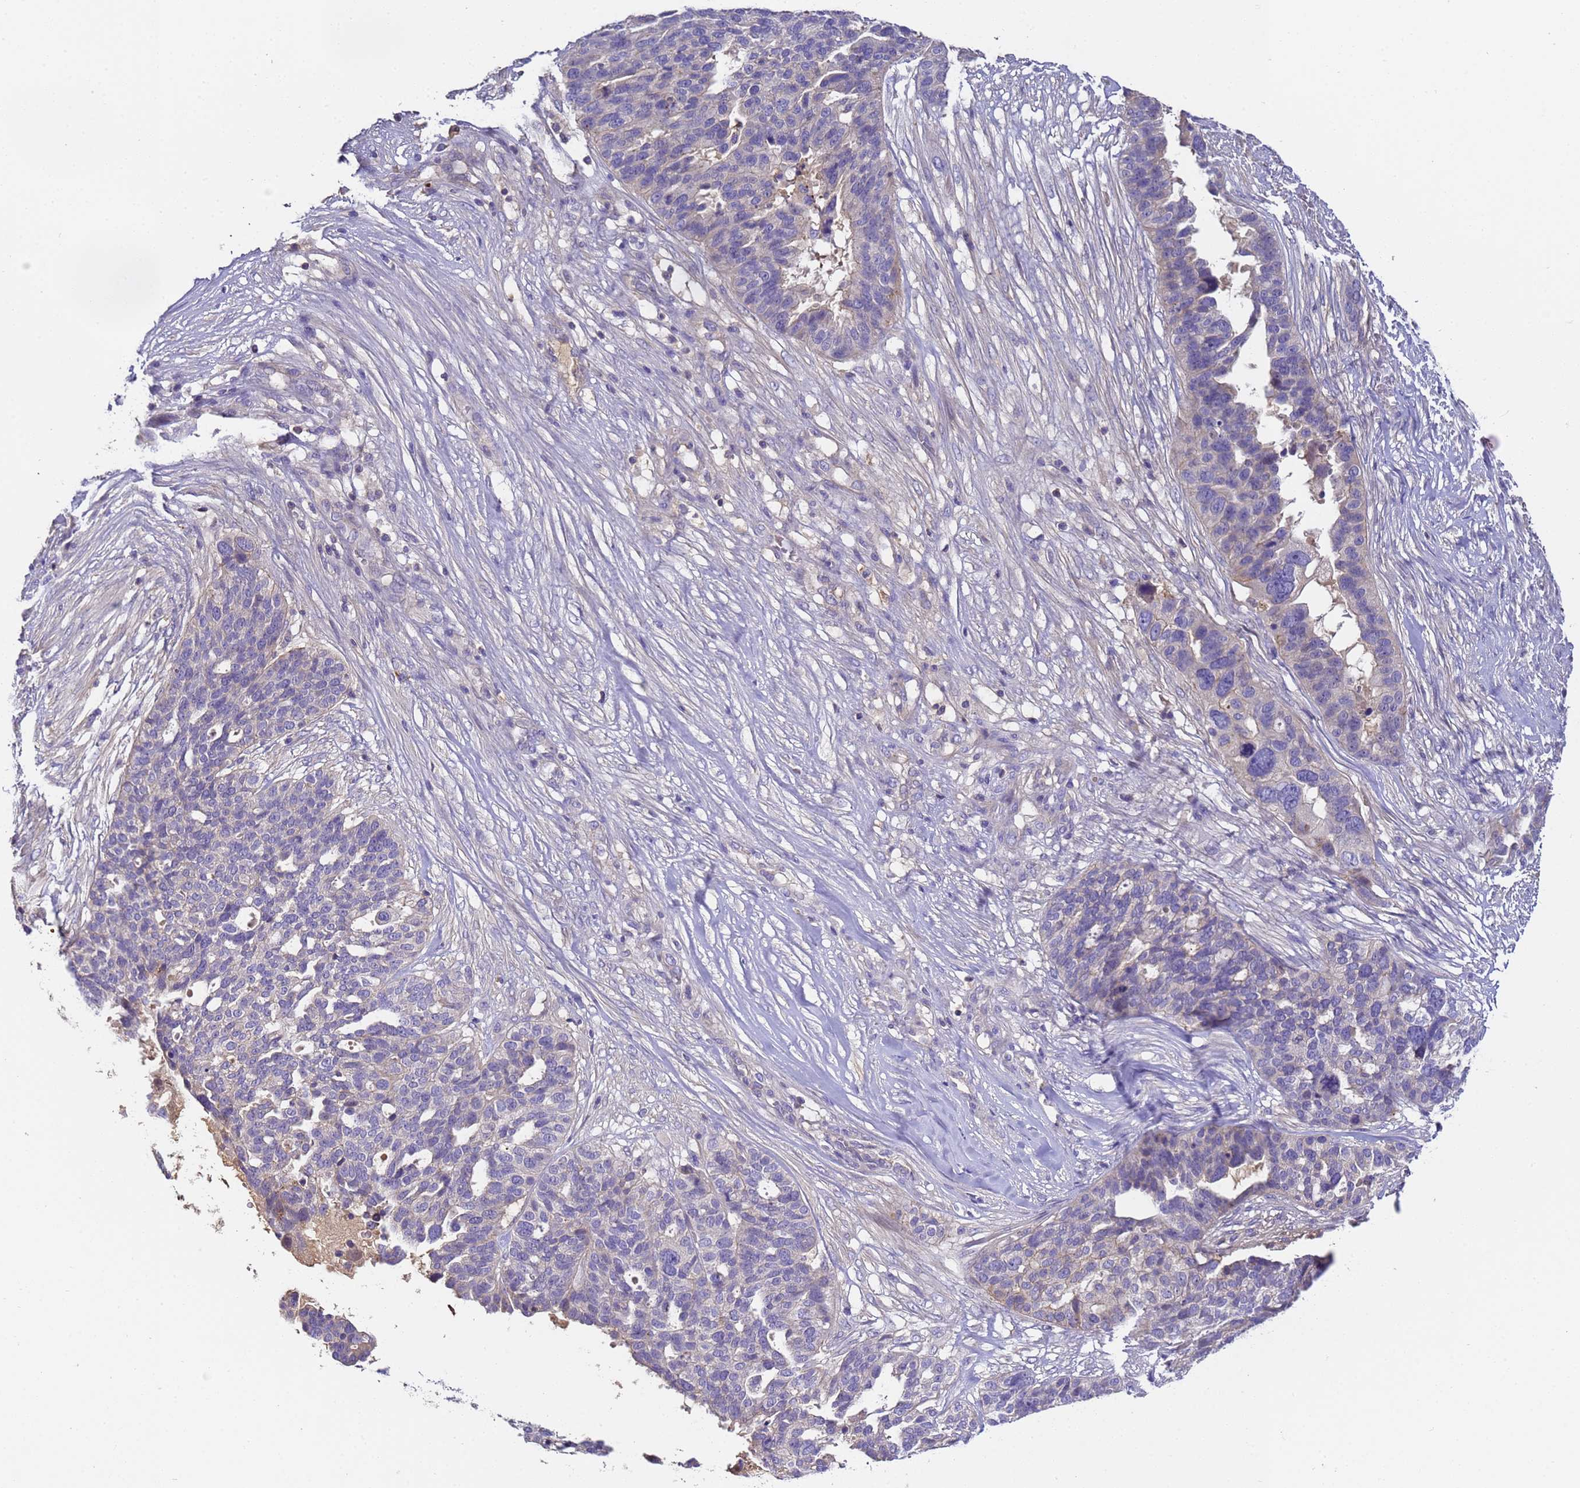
{"staining": {"intensity": "negative", "quantity": "none", "location": "none"}, "tissue": "ovarian cancer", "cell_type": "Tumor cells", "image_type": "cancer", "snomed": [{"axis": "morphology", "description": "Cystadenocarcinoma, serous, NOS"}, {"axis": "topography", "description": "Ovary"}], "caption": "Ovarian cancer was stained to show a protein in brown. There is no significant expression in tumor cells.", "gene": "TBCD", "patient": {"sex": "female", "age": 59}}